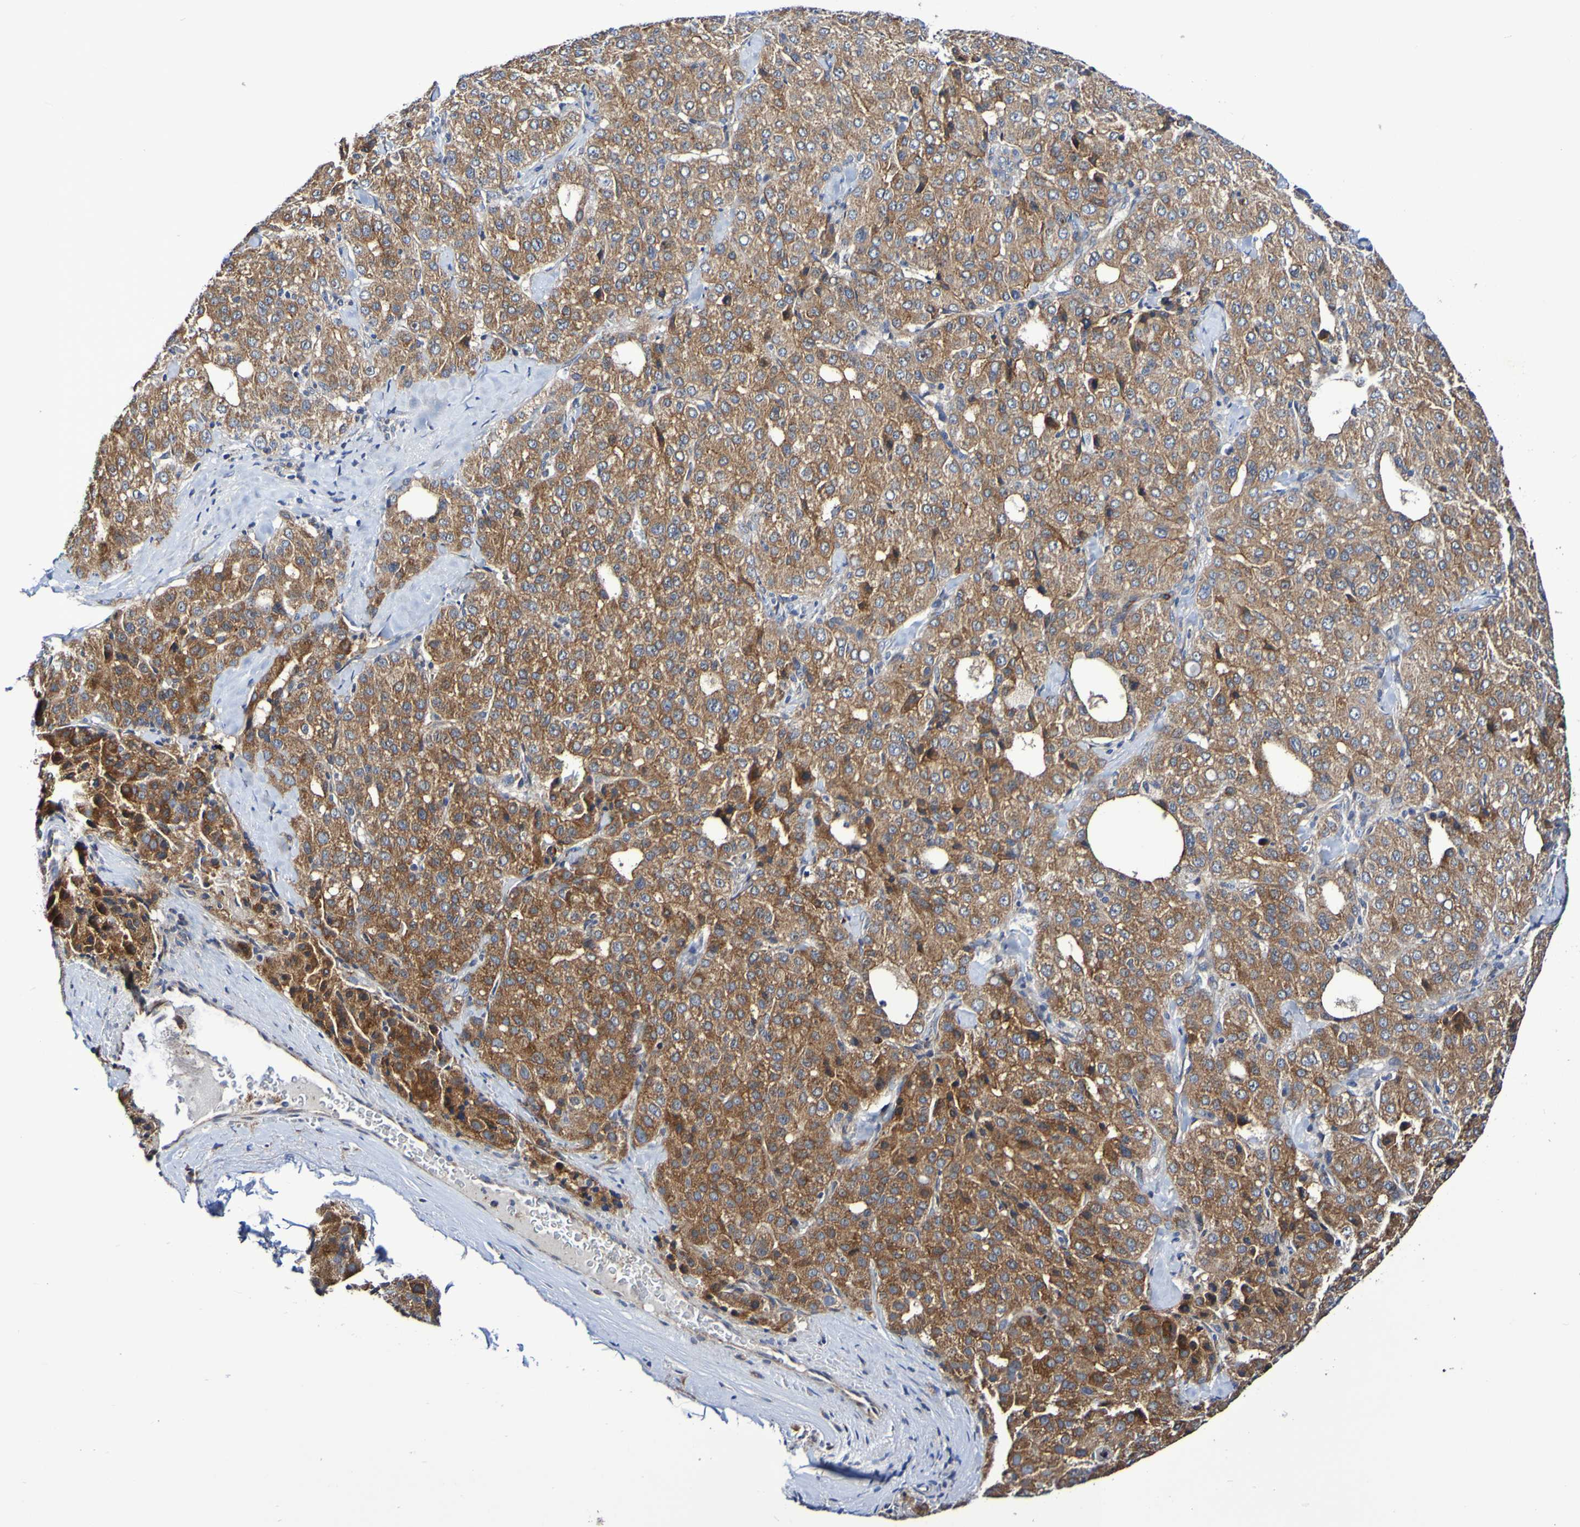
{"staining": {"intensity": "moderate", "quantity": ">75%", "location": "cytoplasmic/membranous"}, "tissue": "liver cancer", "cell_type": "Tumor cells", "image_type": "cancer", "snomed": [{"axis": "morphology", "description": "Carcinoma, Hepatocellular, NOS"}, {"axis": "topography", "description": "Liver"}], "caption": "Protein expression analysis of liver cancer exhibits moderate cytoplasmic/membranous positivity in about >75% of tumor cells. The protein of interest is shown in brown color, while the nuclei are stained blue.", "gene": "GJB1", "patient": {"sex": "male", "age": 65}}